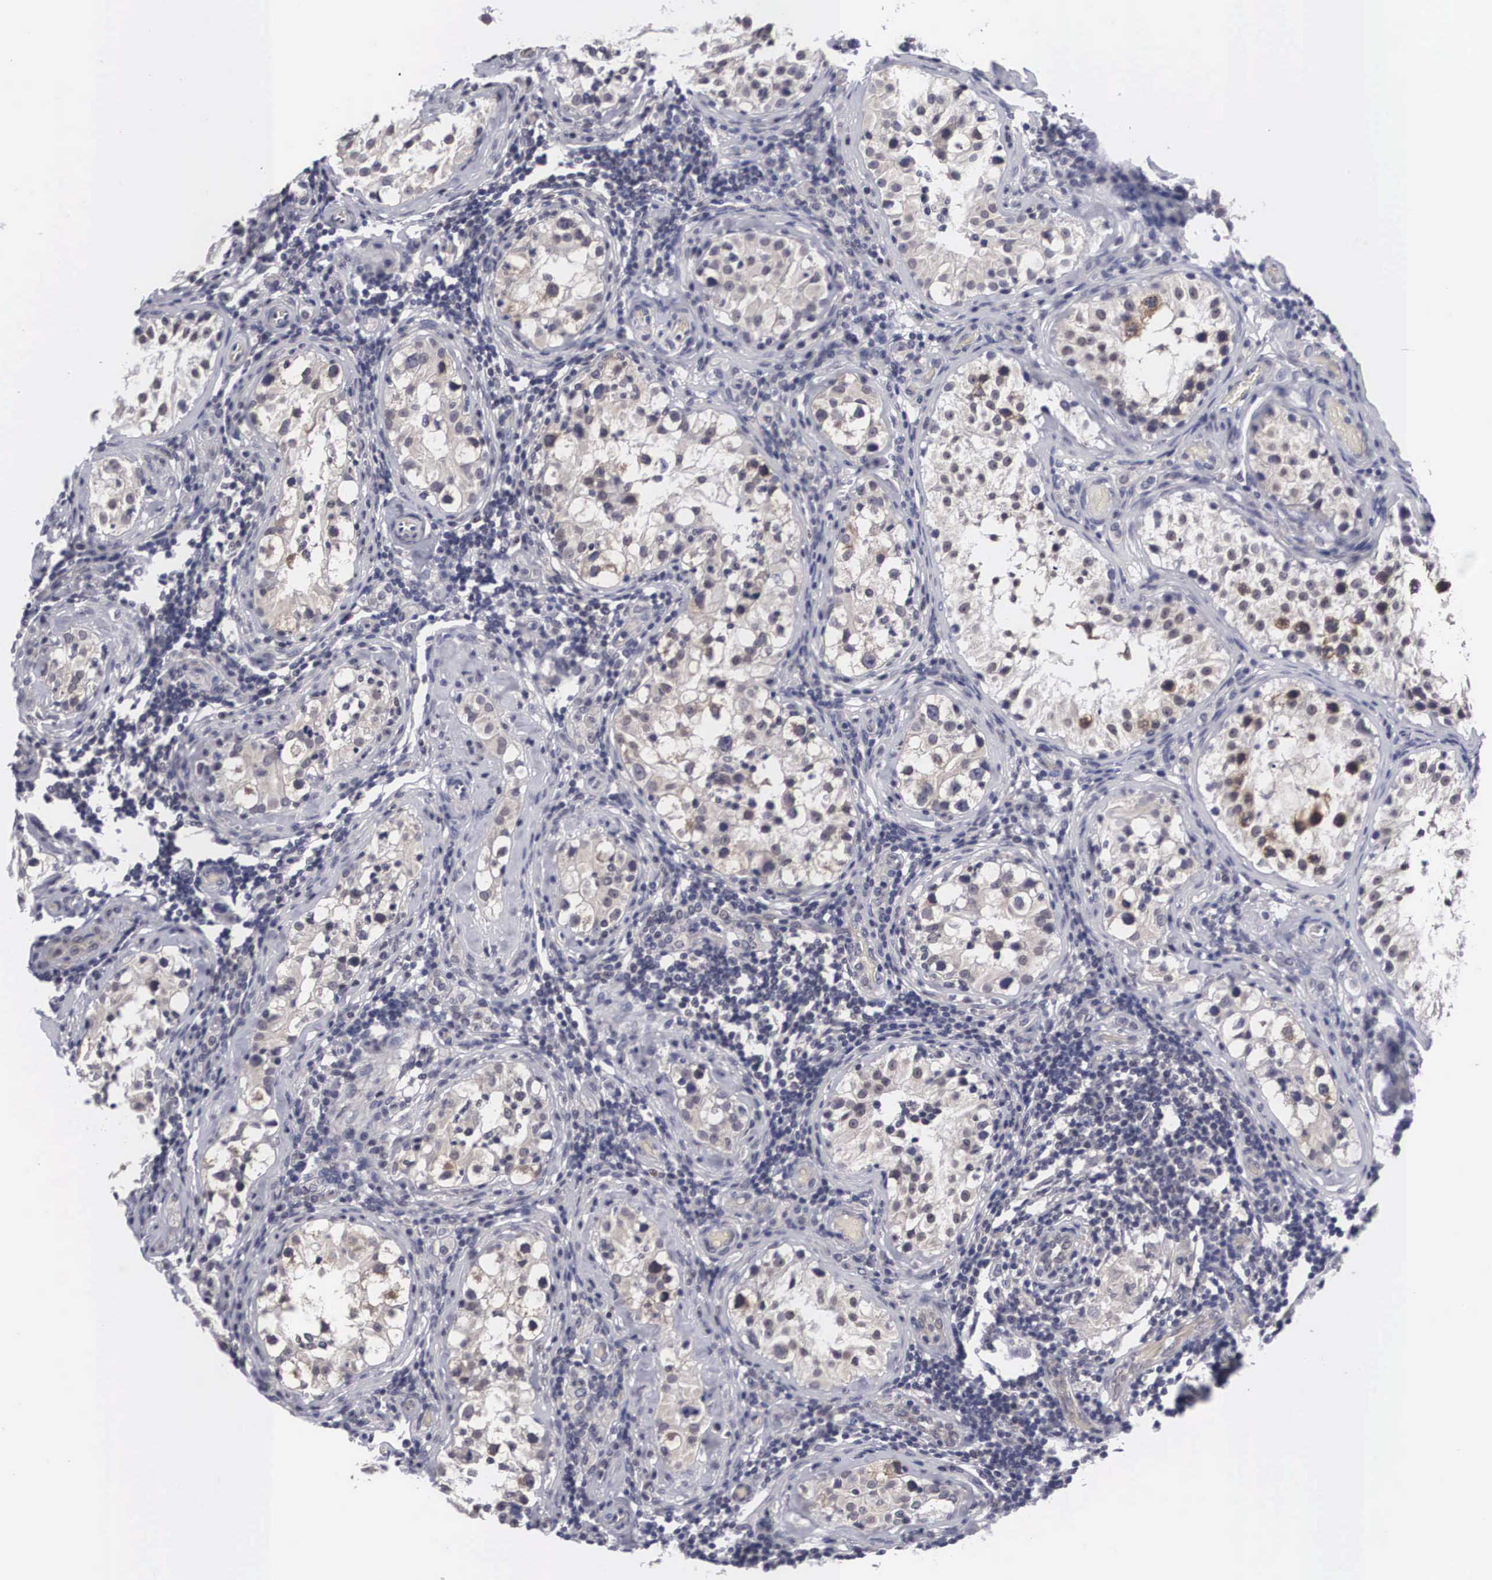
{"staining": {"intensity": "strong", "quantity": ">75%", "location": "cytoplasmic/membranous"}, "tissue": "testis", "cell_type": "Cells in seminiferous ducts", "image_type": "normal", "snomed": [{"axis": "morphology", "description": "Normal tissue, NOS"}, {"axis": "topography", "description": "Testis"}], "caption": "Cells in seminiferous ducts display high levels of strong cytoplasmic/membranous expression in about >75% of cells in unremarkable human testis. Using DAB (3,3'-diaminobenzidine) (brown) and hematoxylin (blue) stains, captured at high magnification using brightfield microscopy.", "gene": "OTX2", "patient": {"sex": "male", "age": 24}}